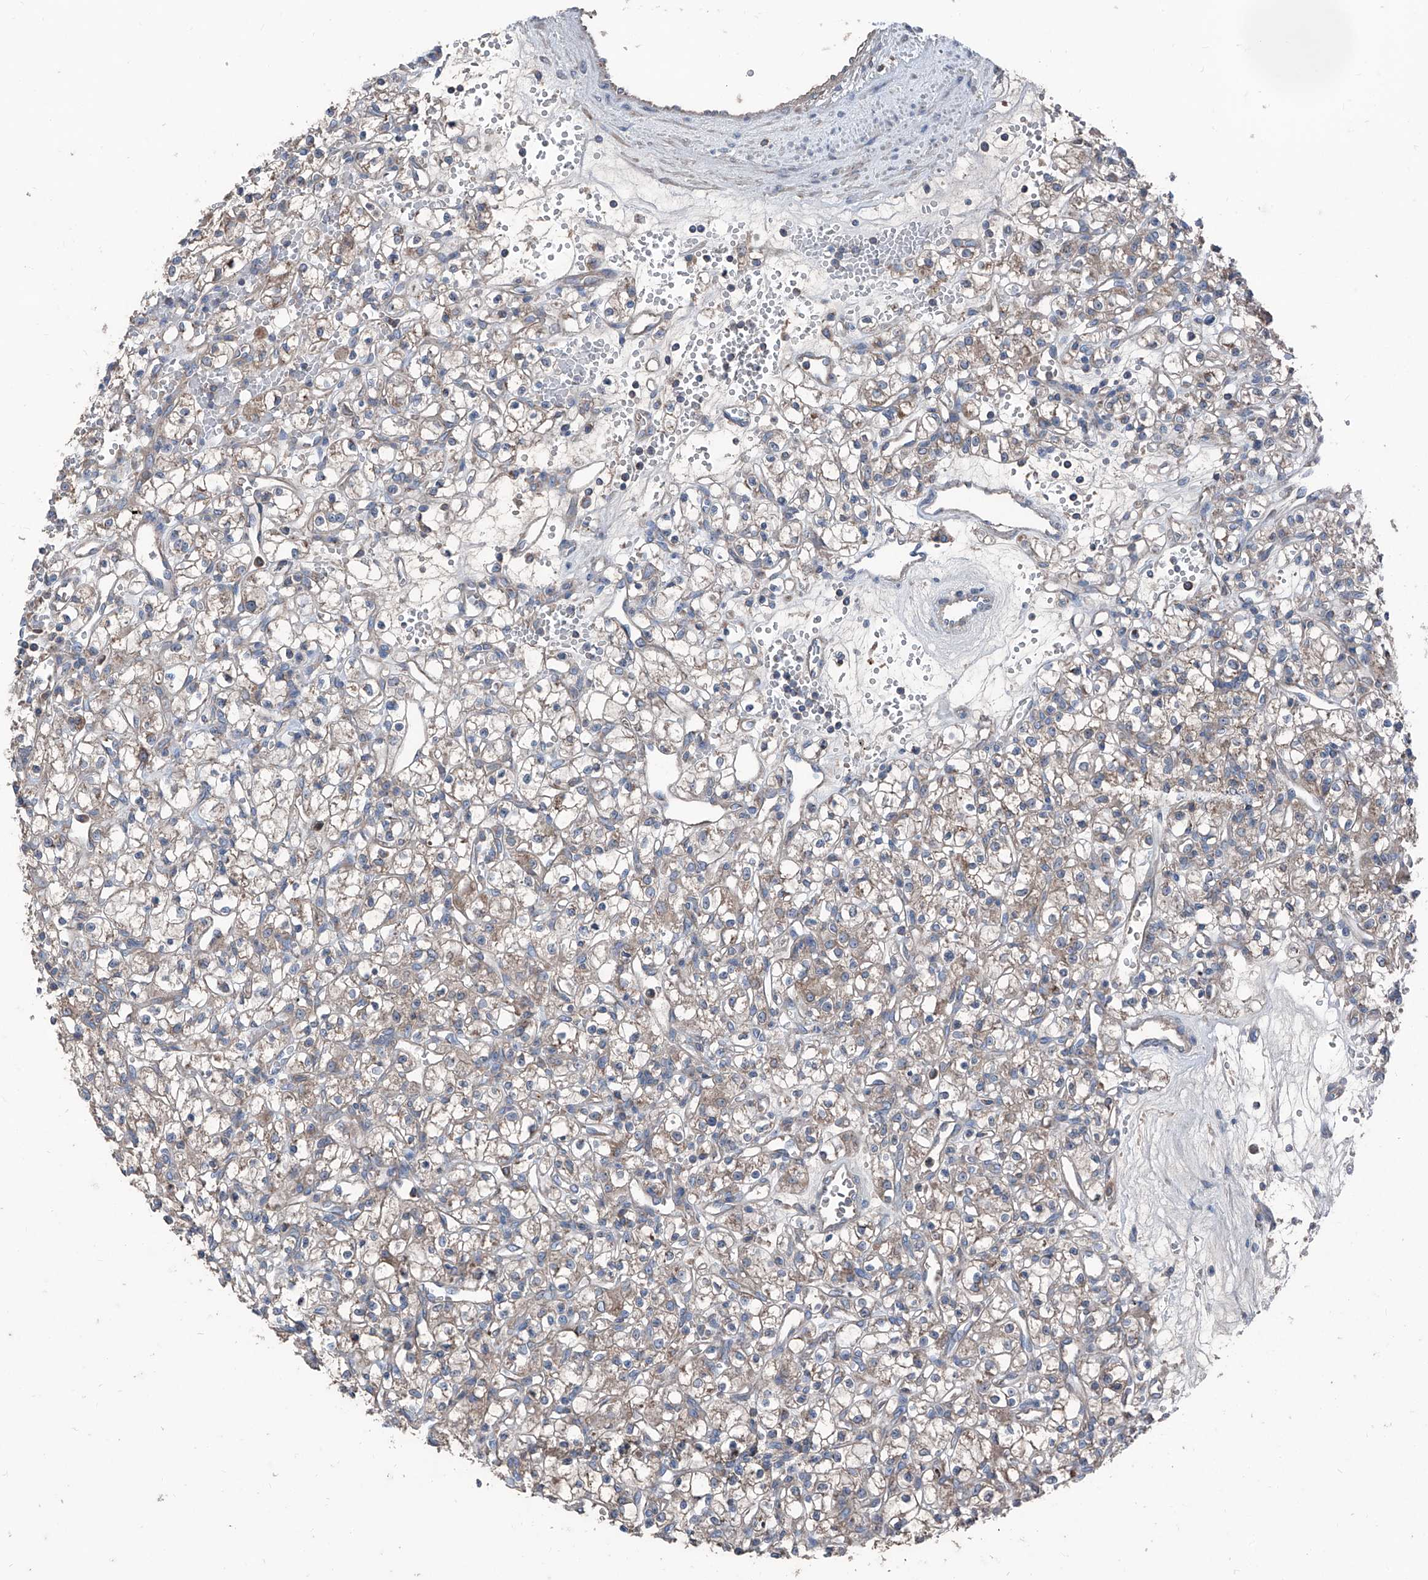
{"staining": {"intensity": "weak", "quantity": ">75%", "location": "cytoplasmic/membranous"}, "tissue": "renal cancer", "cell_type": "Tumor cells", "image_type": "cancer", "snomed": [{"axis": "morphology", "description": "Adenocarcinoma, NOS"}, {"axis": "topography", "description": "Kidney"}], "caption": "Protein staining of renal cancer (adenocarcinoma) tissue displays weak cytoplasmic/membranous positivity in about >75% of tumor cells. (IHC, brightfield microscopy, high magnification).", "gene": "GPAT3", "patient": {"sex": "female", "age": 59}}